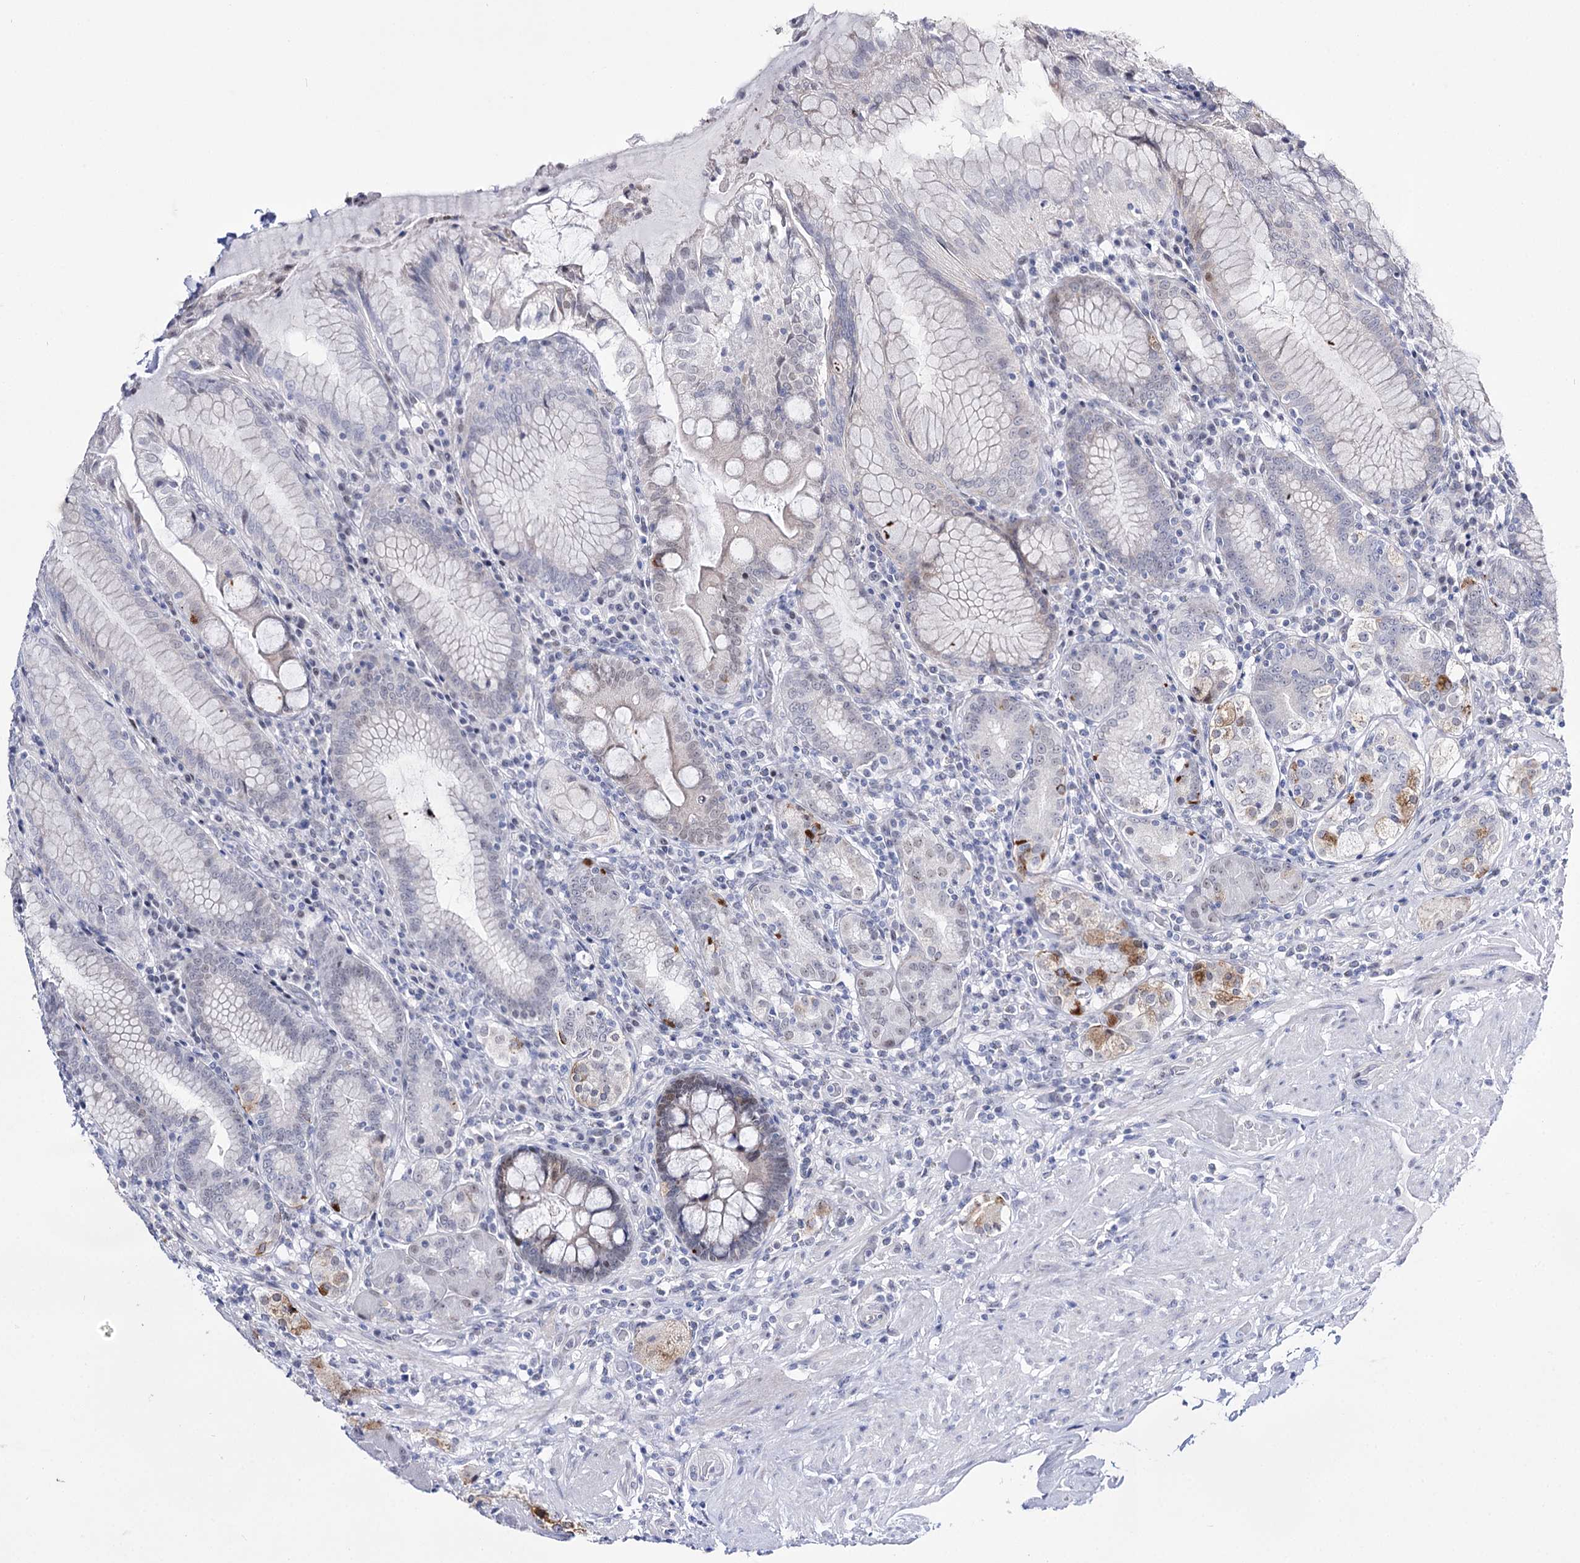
{"staining": {"intensity": "moderate", "quantity": "<25%", "location": "cytoplasmic/membranous"}, "tissue": "stomach", "cell_type": "Glandular cells", "image_type": "normal", "snomed": [{"axis": "morphology", "description": "Normal tissue, NOS"}, {"axis": "topography", "description": "Stomach, upper"}, {"axis": "topography", "description": "Stomach, lower"}], "caption": "This micrograph demonstrates immunohistochemistry (IHC) staining of benign human stomach, with low moderate cytoplasmic/membranous positivity in approximately <25% of glandular cells.", "gene": "RBM15B", "patient": {"sex": "female", "age": 76}}